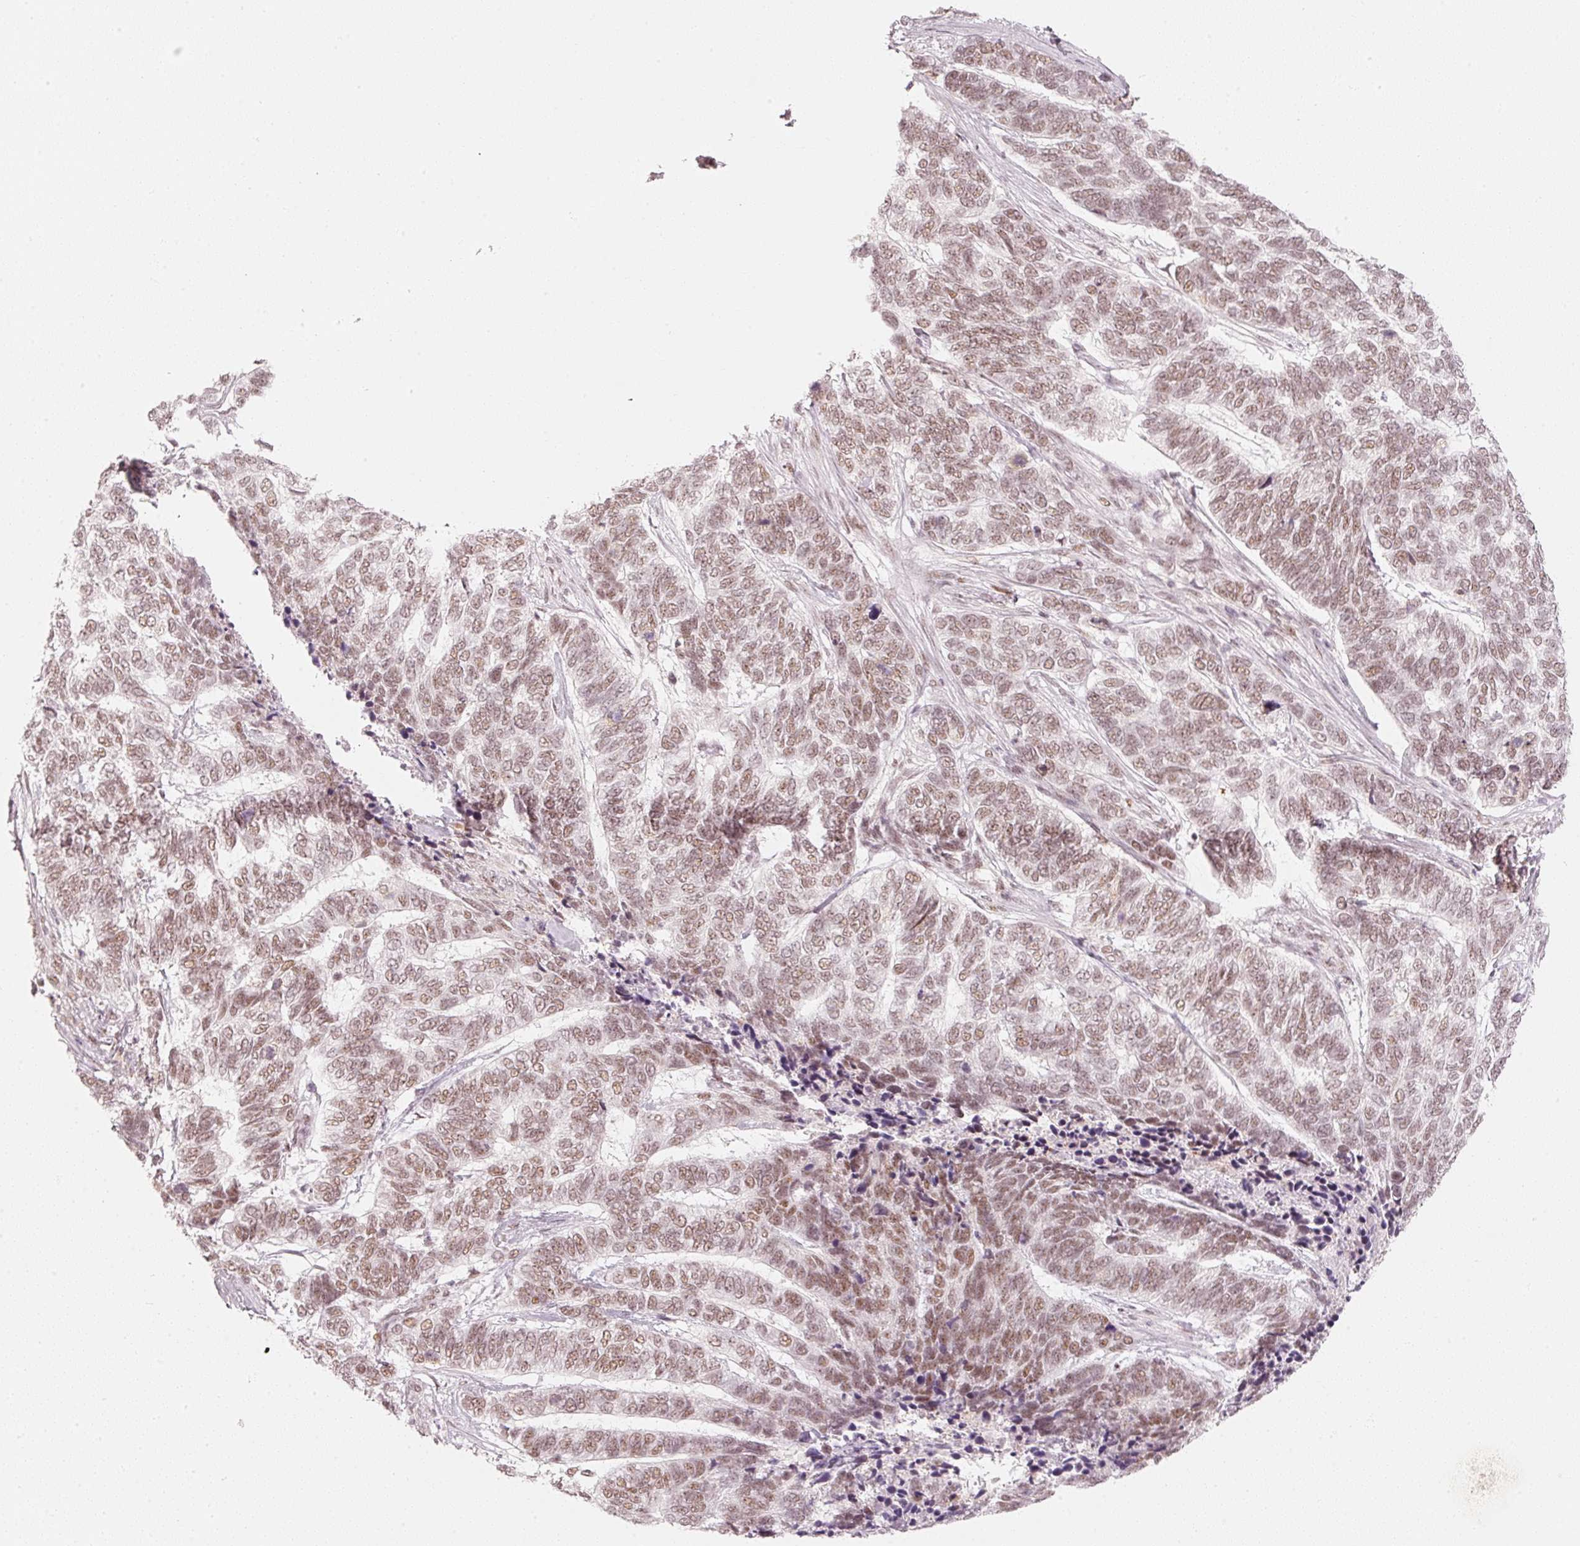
{"staining": {"intensity": "moderate", "quantity": ">75%", "location": "nuclear"}, "tissue": "skin cancer", "cell_type": "Tumor cells", "image_type": "cancer", "snomed": [{"axis": "morphology", "description": "Basal cell carcinoma"}, {"axis": "topography", "description": "Skin"}], "caption": "Brown immunohistochemical staining in skin basal cell carcinoma demonstrates moderate nuclear positivity in approximately >75% of tumor cells.", "gene": "PPP1R10", "patient": {"sex": "female", "age": 65}}